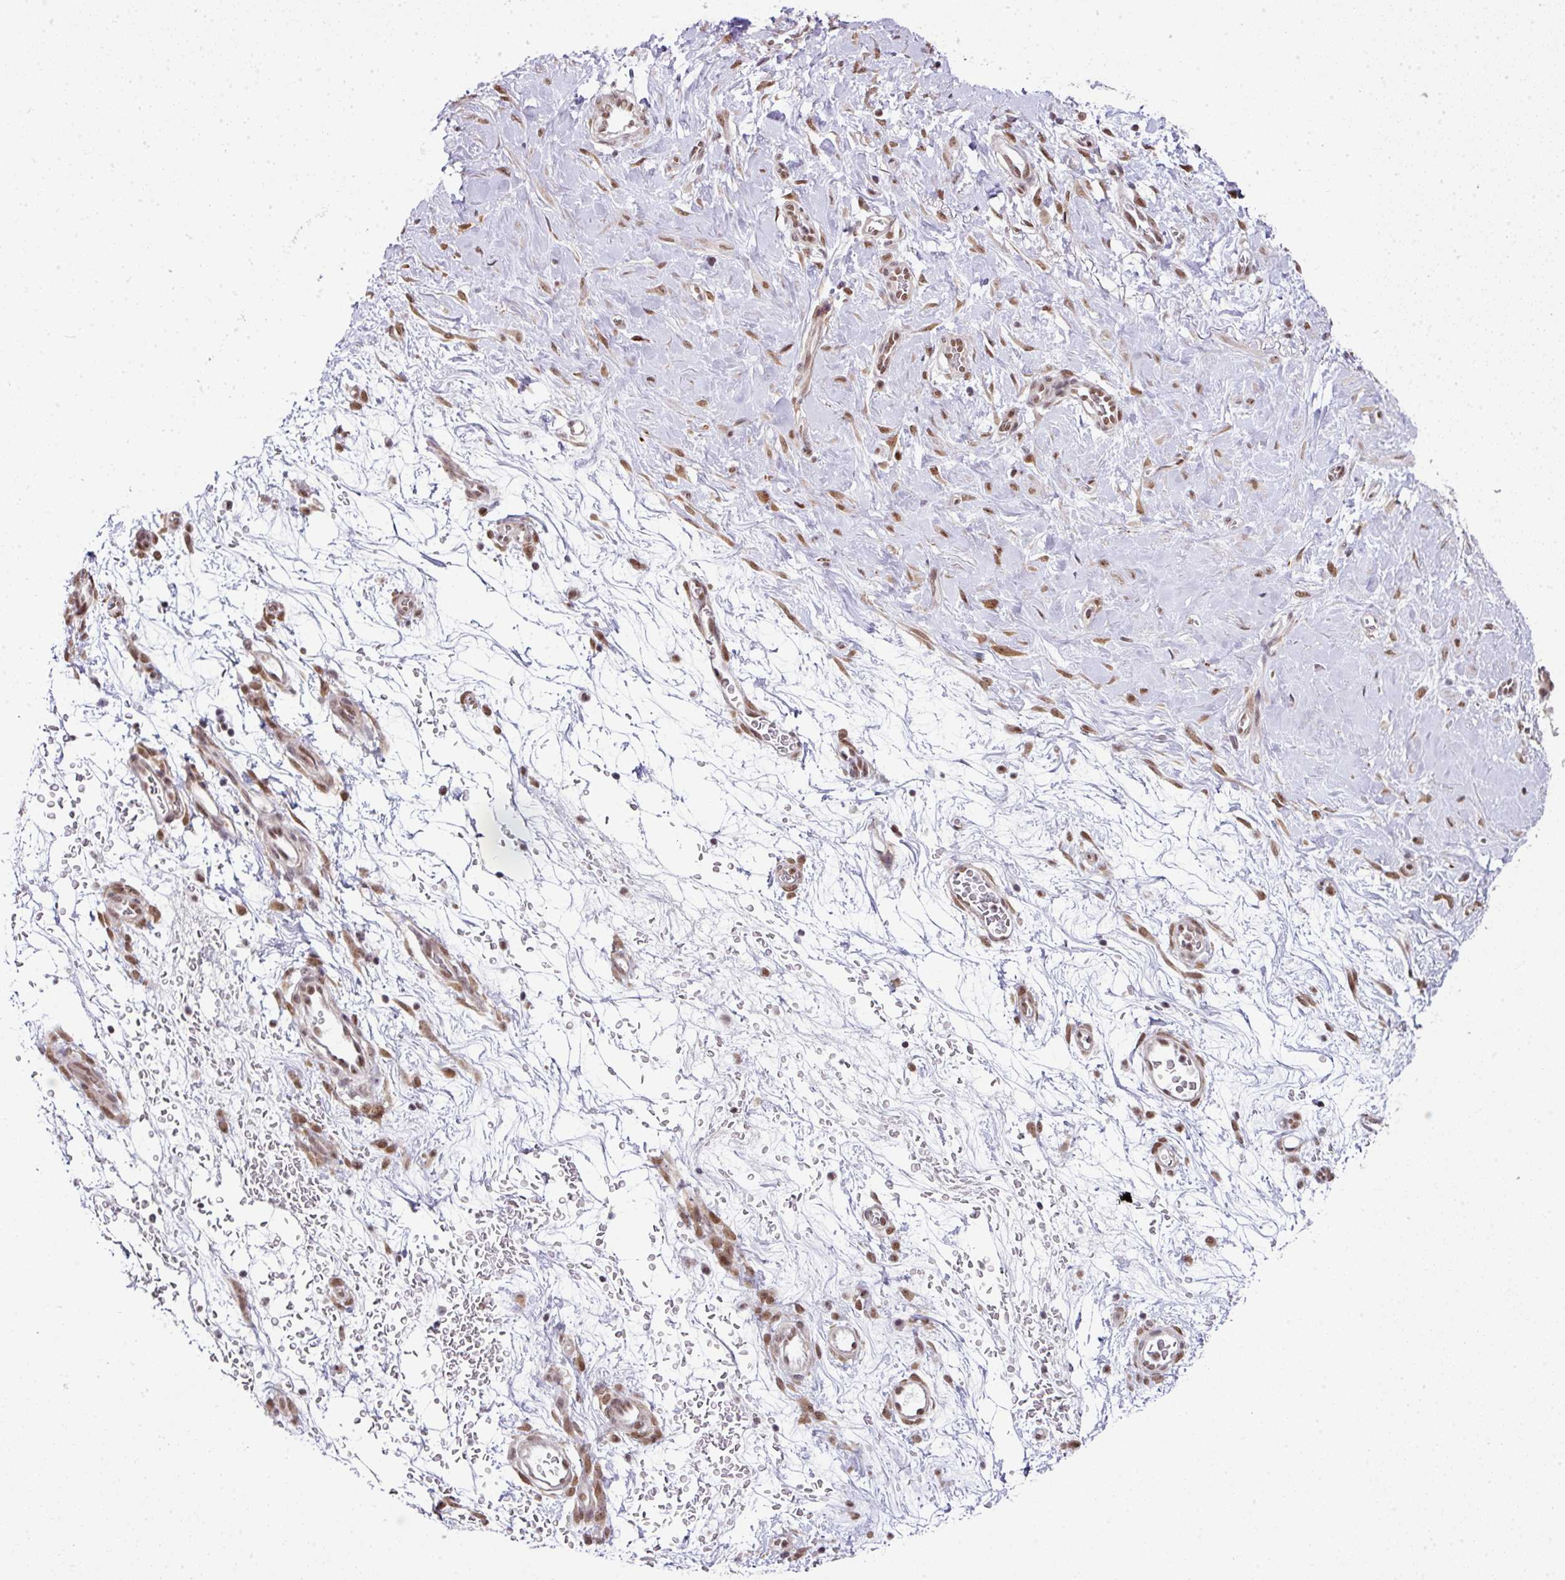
{"staining": {"intensity": "moderate", "quantity": ">75%", "location": "nuclear"}, "tissue": "stomach cancer", "cell_type": "Tumor cells", "image_type": "cancer", "snomed": [{"axis": "morphology", "description": "Adenocarcinoma, NOS"}, {"axis": "topography", "description": "Stomach"}], "caption": "Immunohistochemistry (DAB) staining of stomach cancer (adenocarcinoma) displays moderate nuclear protein expression in approximately >75% of tumor cells.", "gene": "NFYA", "patient": {"sex": "male", "age": 48}}